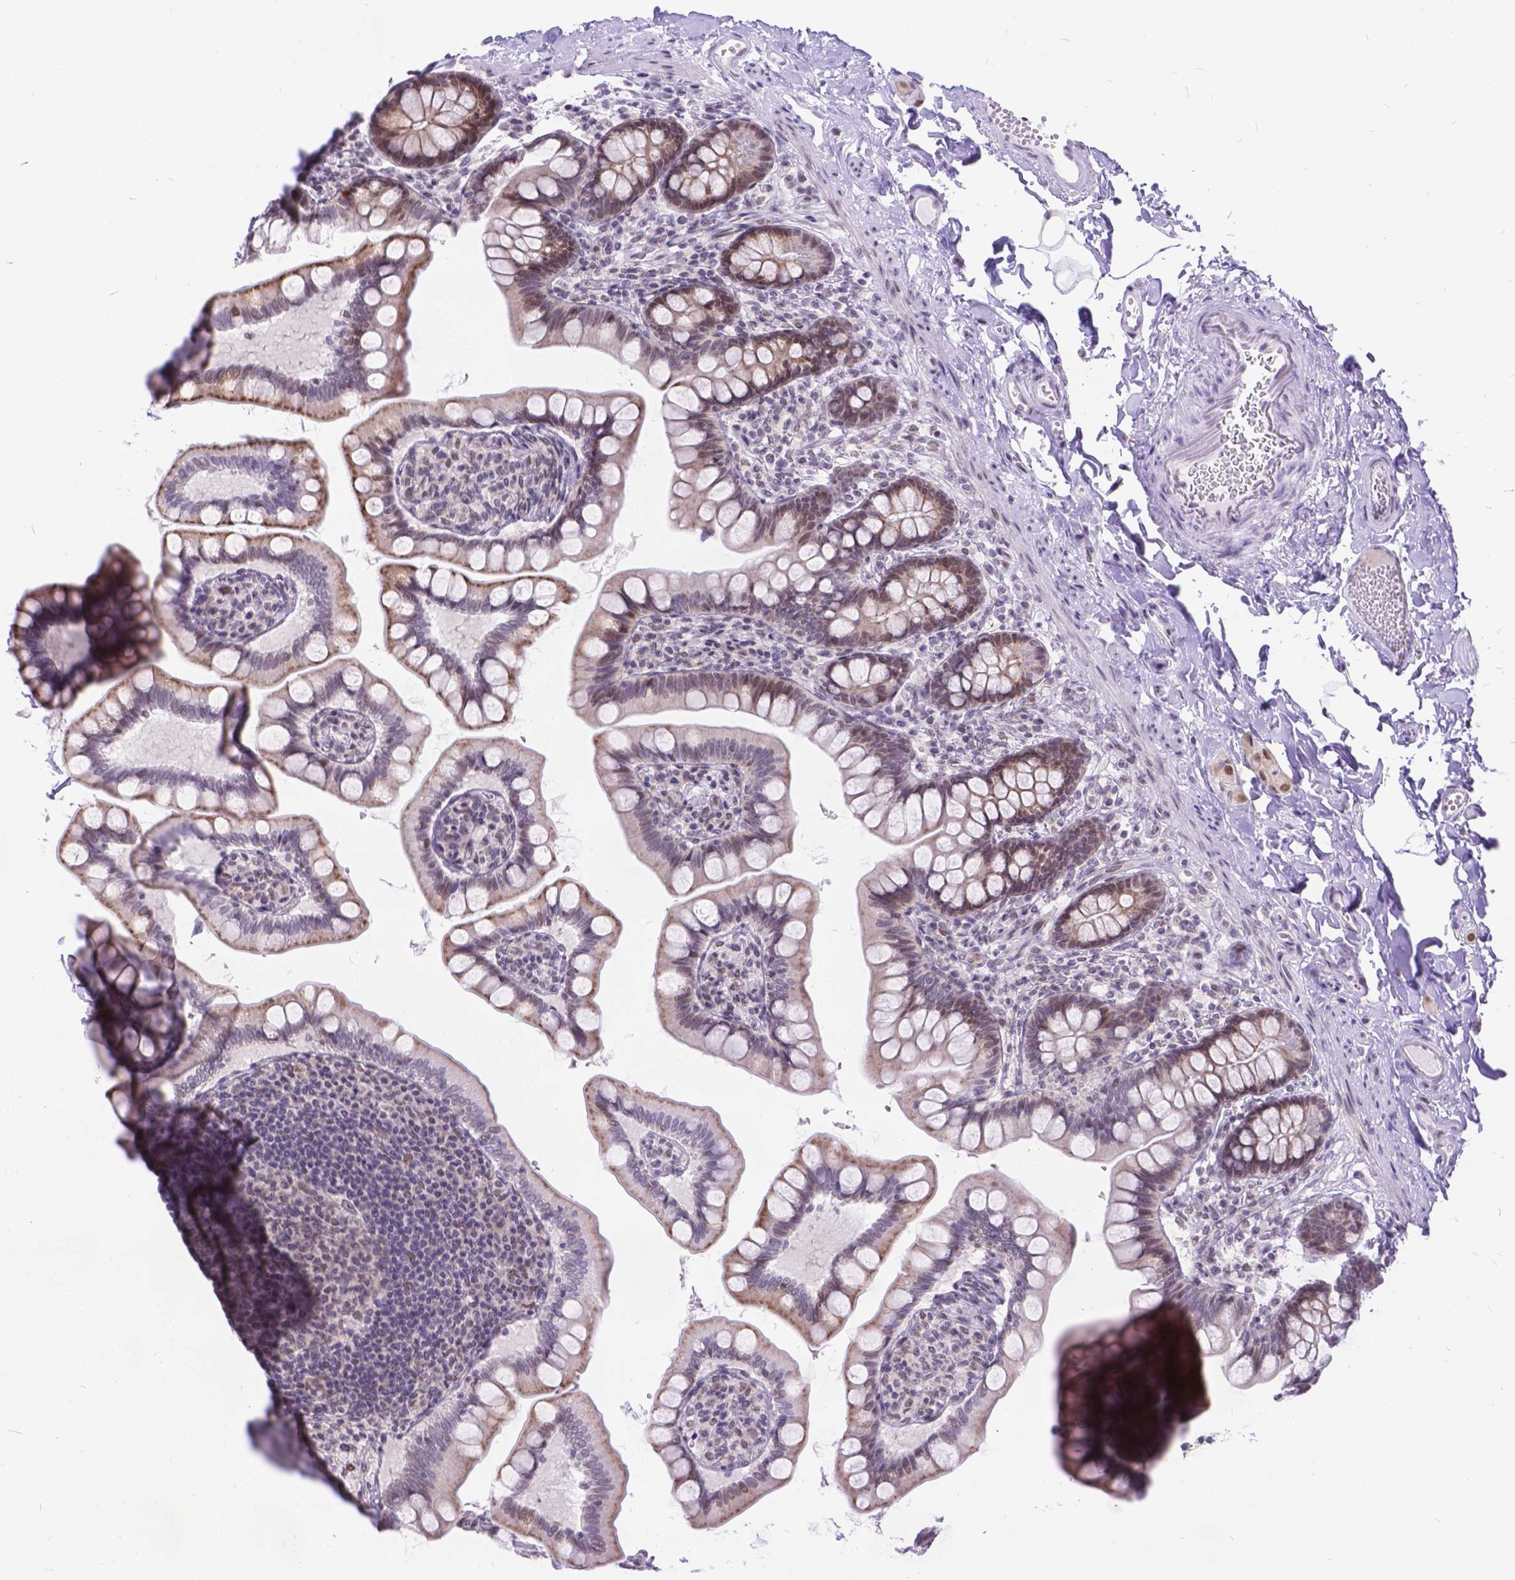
{"staining": {"intensity": "weak", "quantity": "25%-75%", "location": "cytoplasmic/membranous,nuclear"}, "tissue": "small intestine", "cell_type": "Glandular cells", "image_type": "normal", "snomed": [{"axis": "morphology", "description": "Normal tissue, NOS"}, {"axis": "topography", "description": "Small intestine"}], "caption": "Immunohistochemistry (IHC) image of unremarkable human small intestine stained for a protein (brown), which reveals low levels of weak cytoplasmic/membranous,nuclear staining in about 25%-75% of glandular cells.", "gene": "FAM124B", "patient": {"sex": "female", "age": 56}}